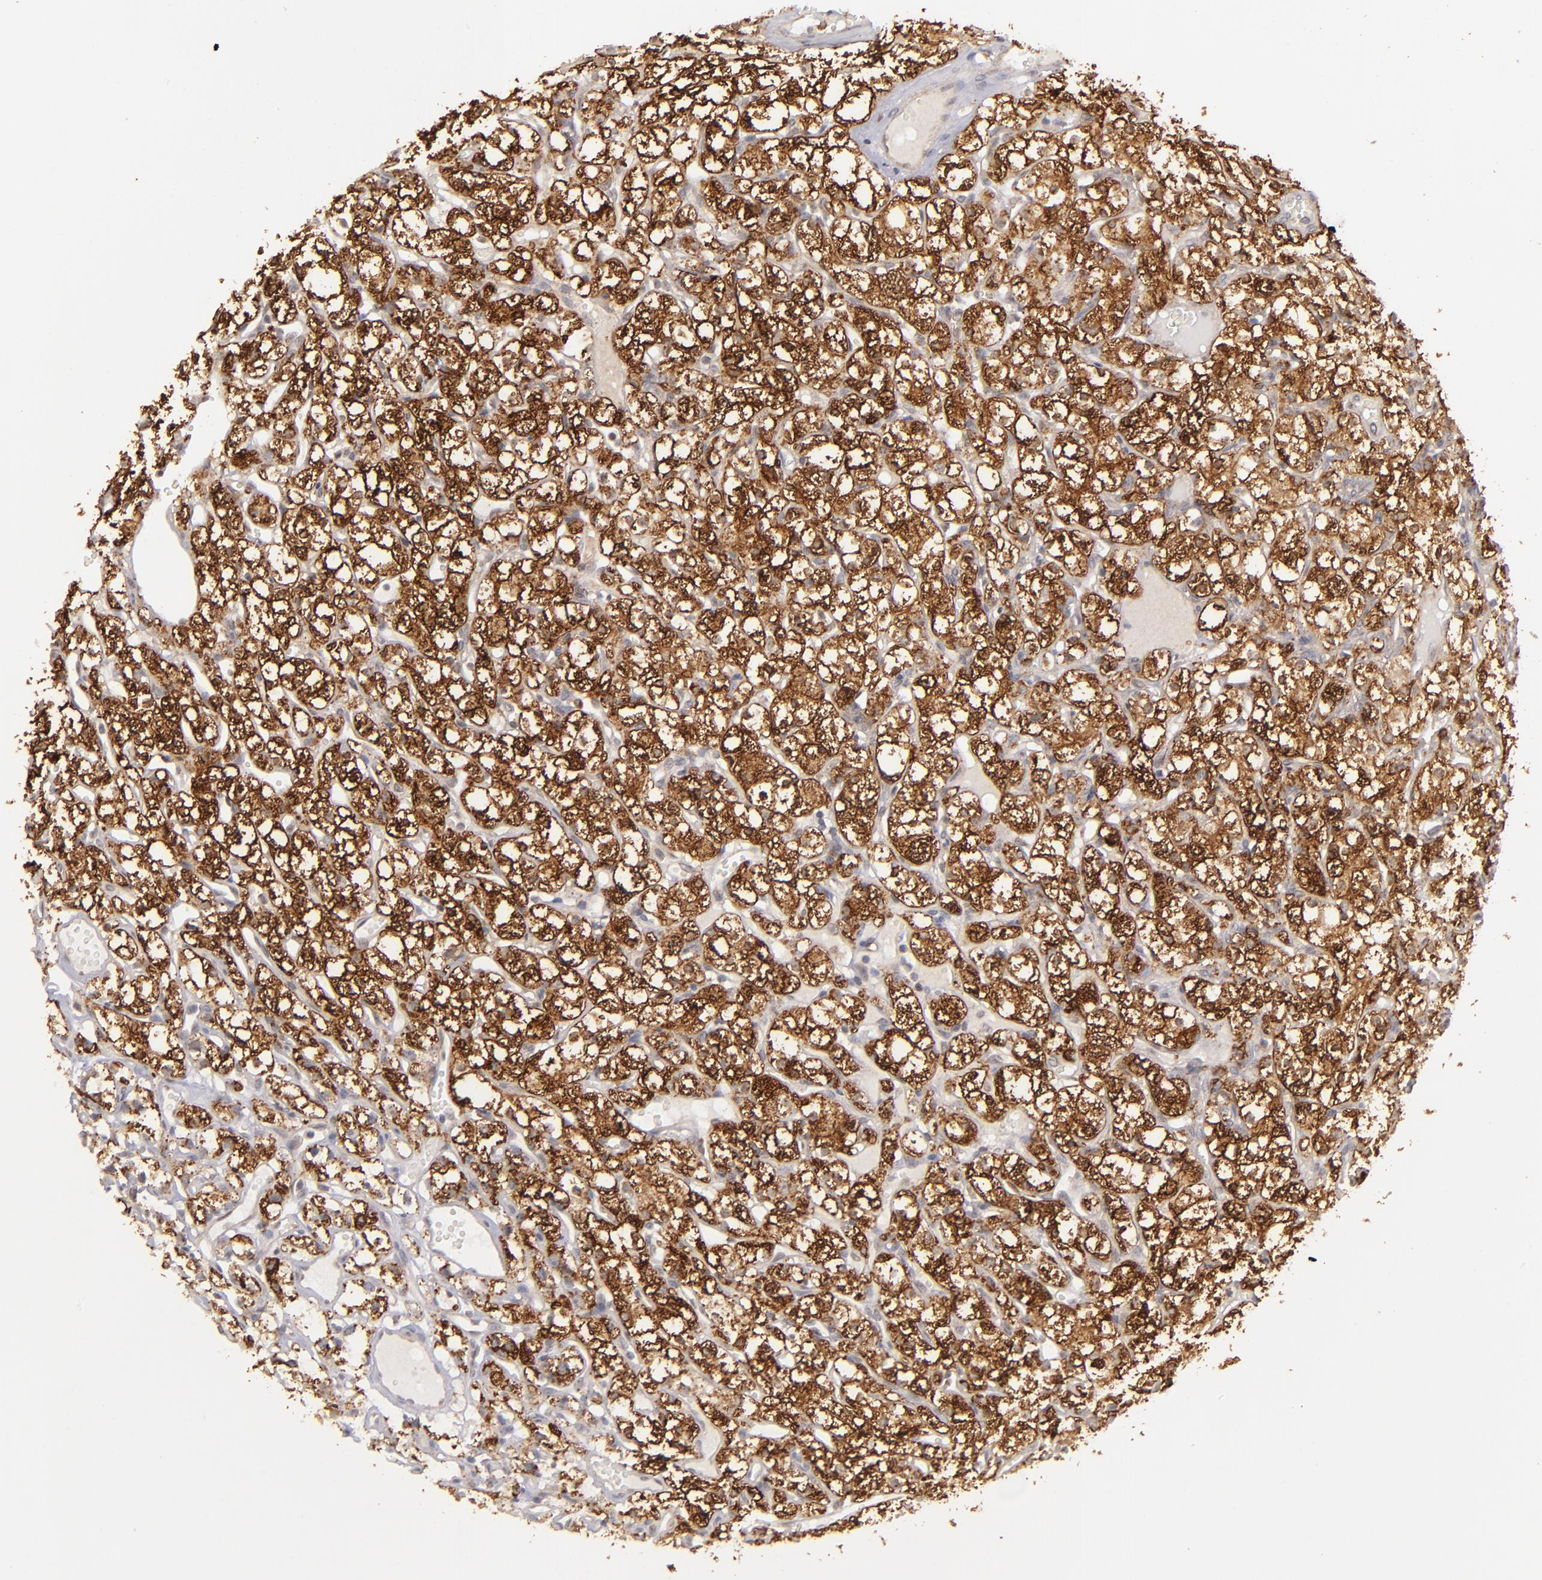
{"staining": {"intensity": "moderate", "quantity": ">75%", "location": "cytoplasmic/membranous"}, "tissue": "renal cancer", "cell_type": "Tumor cells", "image_type": "cancer", "snomed": [{"axis": "morphology", "description": "Adenocarcinoma, NOS"}, {"axis": "topography", "description": "Kidney"}], "caption": "The image reveals a brown stain indicating the presence of a protein in the cytoplasmic/membranous of tumor cells in adenocarcinoma (renal).", "gene": "ZFYVE1", "patient": {"sex": "male", "age": 61}}